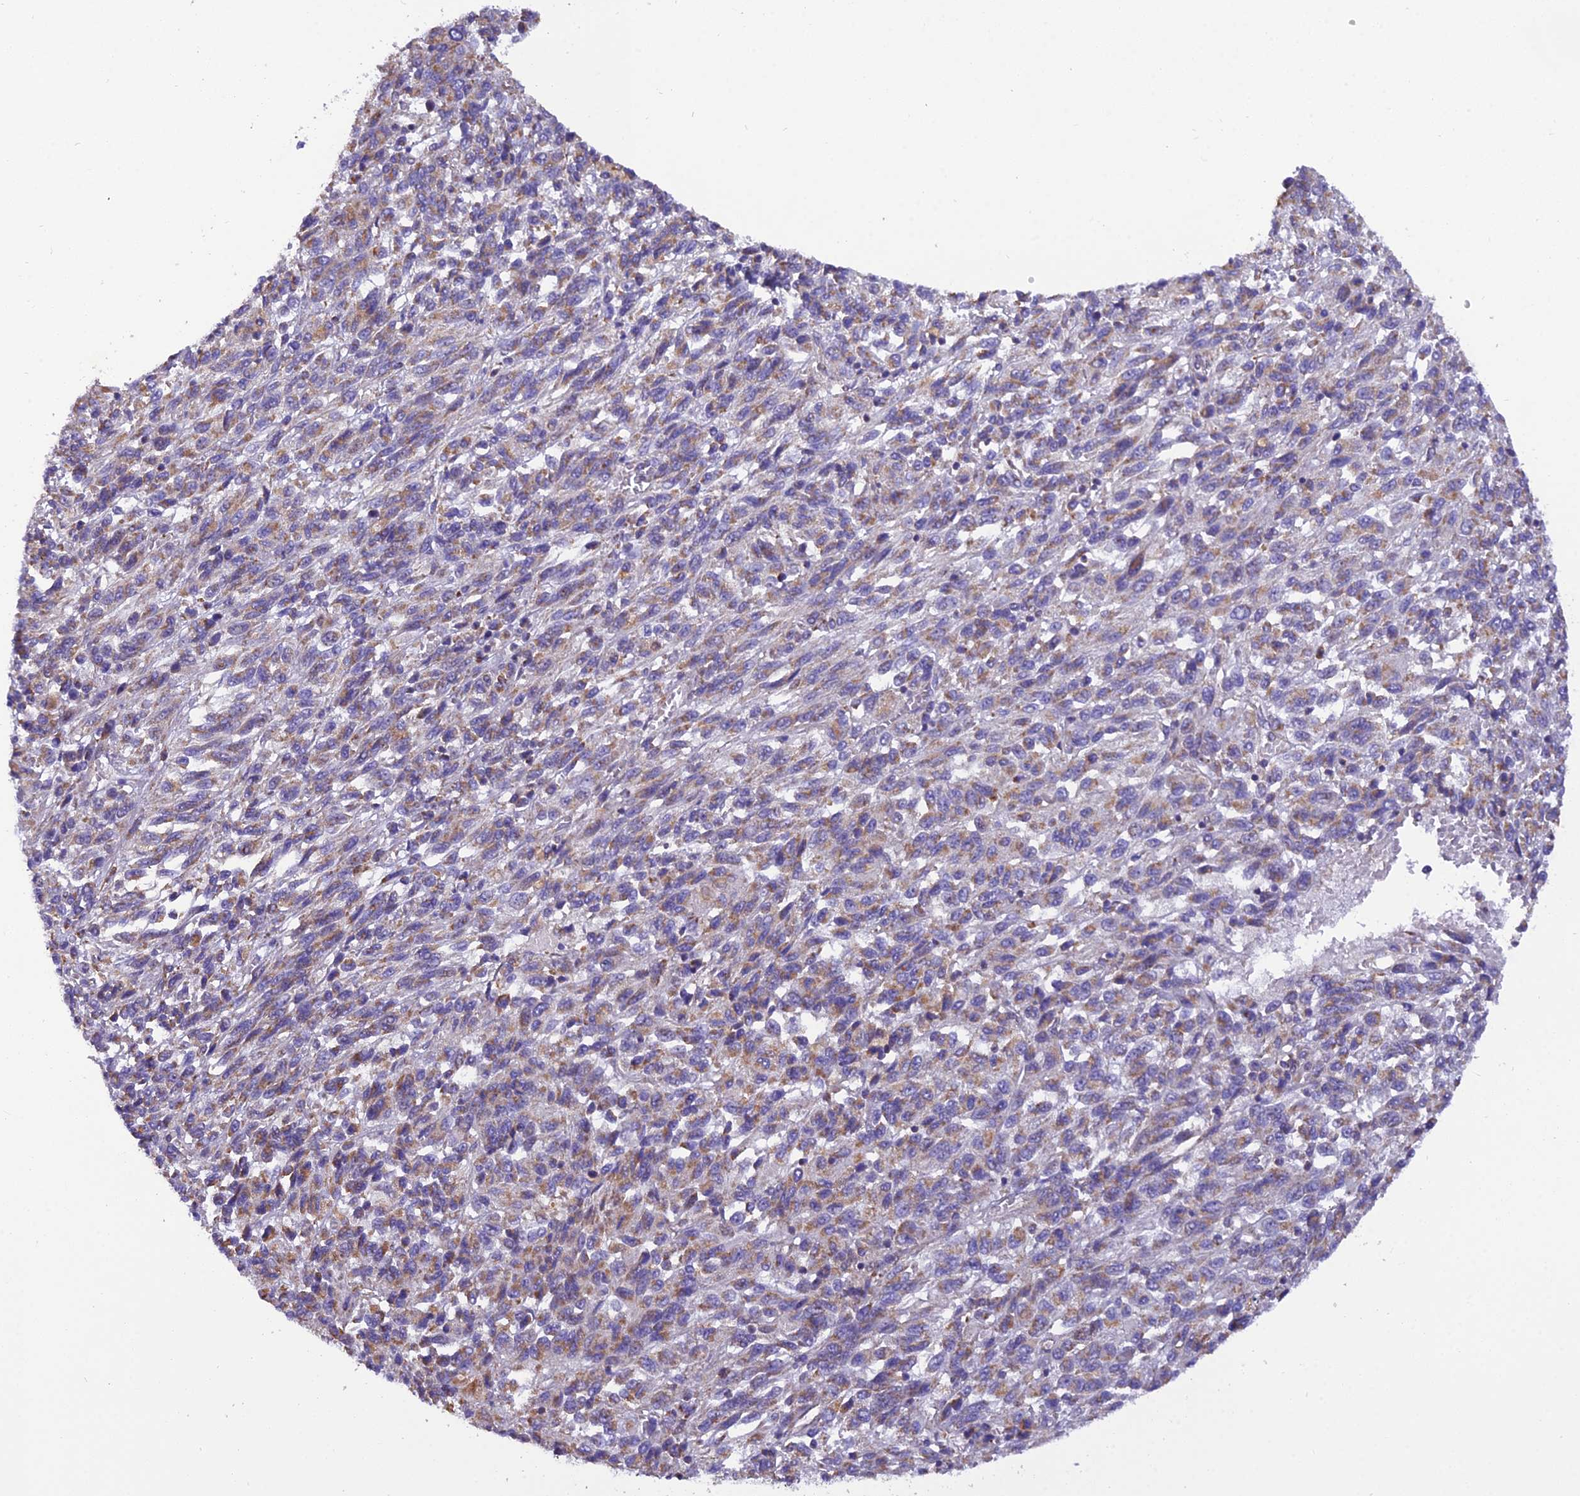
{"staining": {"intensity": "moderate", "quantity": ">75%", "location": "cytoplasmic/membranous"}, "tissue": "melanoma", "cell_type": "Tumor cells", "image_type": "cancer", "snomed": [{"axis": "morphology", "description": "Malignant melanoma, Metastatic site"}, {"axis": "topography", "description": "Lung"}], "caption": "Protein expression analysis of melanoma reveals moderate cytoplasmic/membranous expression in approximately >75% of tumor cells.", "gene": "GPD1", "patient": {"sex": "male", "age": 64}}